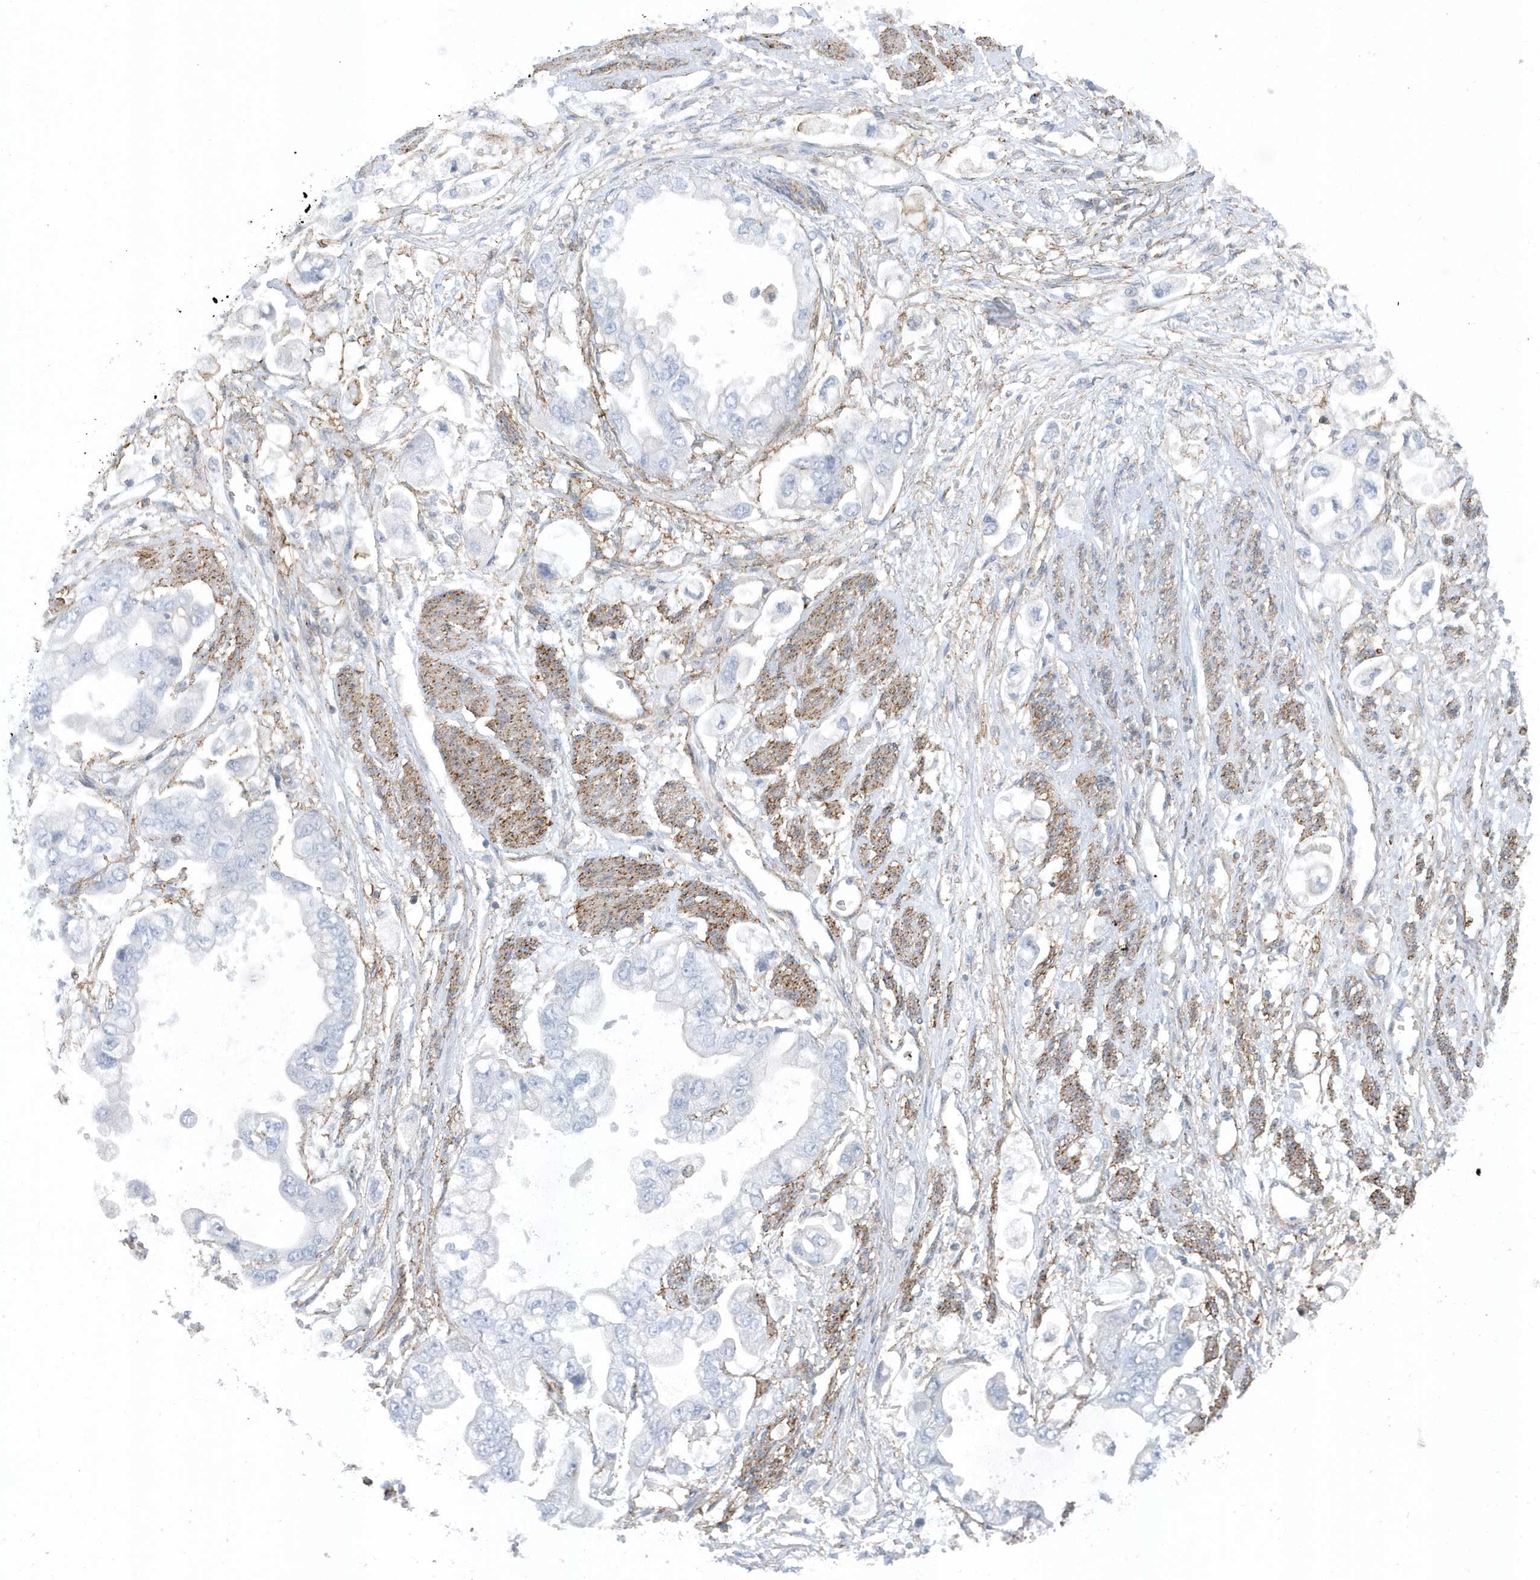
{"staining": {"intensity": "negative", "quantity": "none", "location": "none"}, "tissue": "stomach cancer", "cell_type": "Tumor cells", "image_type": "cancer", "snomed": [{"axis": "morphology", "description": "Adenocarcinoma, NOS"}, {"axis": "topography", "description": "Stomach"}], "caption": "High power microscopy histopathology image of an immunohistochemistry photomicrograph of adenocarcinoma (stomach), revealing no significant expression in tumor cells.", "gene": "CACNB2", "patient": {"sex": "male", "age": 62}}